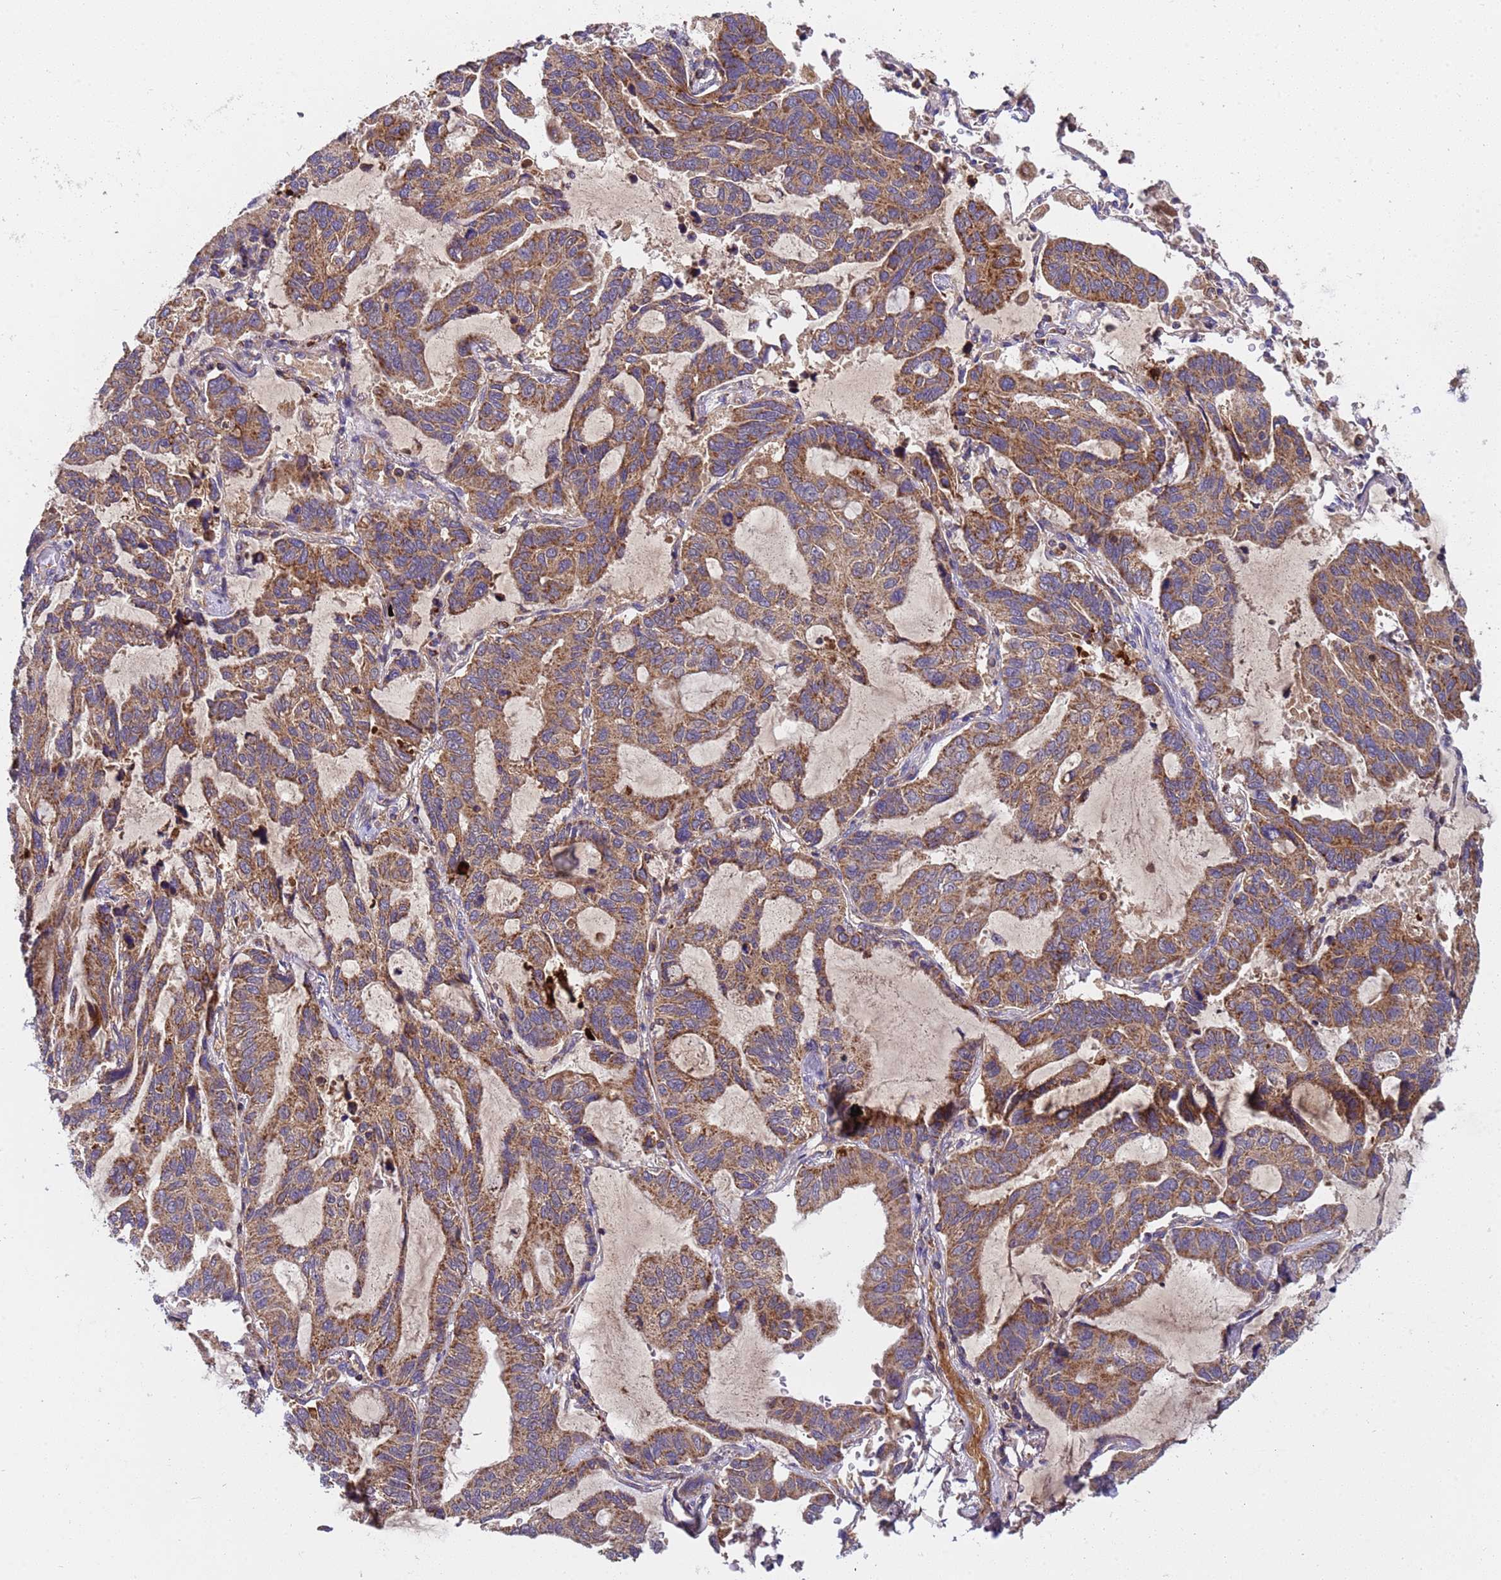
{"staining": {"intensity": "moderate", "quantity": ">75%", "location": "cytoplasmic/membranous"}, "tissue": "lung cancer", "cell_type": "Tumor cells", "image_type": "cancer", "snomed": [{"axis": "morphology", "description": "Adenocarcinoma, NOS"}, {"axis": "topography", "description": "Lung"}], "caption": "Immunohistochemical staining of human adenocarcinoma (lung) exhibits medium levels of moderate cytoplasmic/membranous staining in about >75% of tumor cells.", "gene": "TMEM126A", "patient": {"sex": "male", "age": 64}}